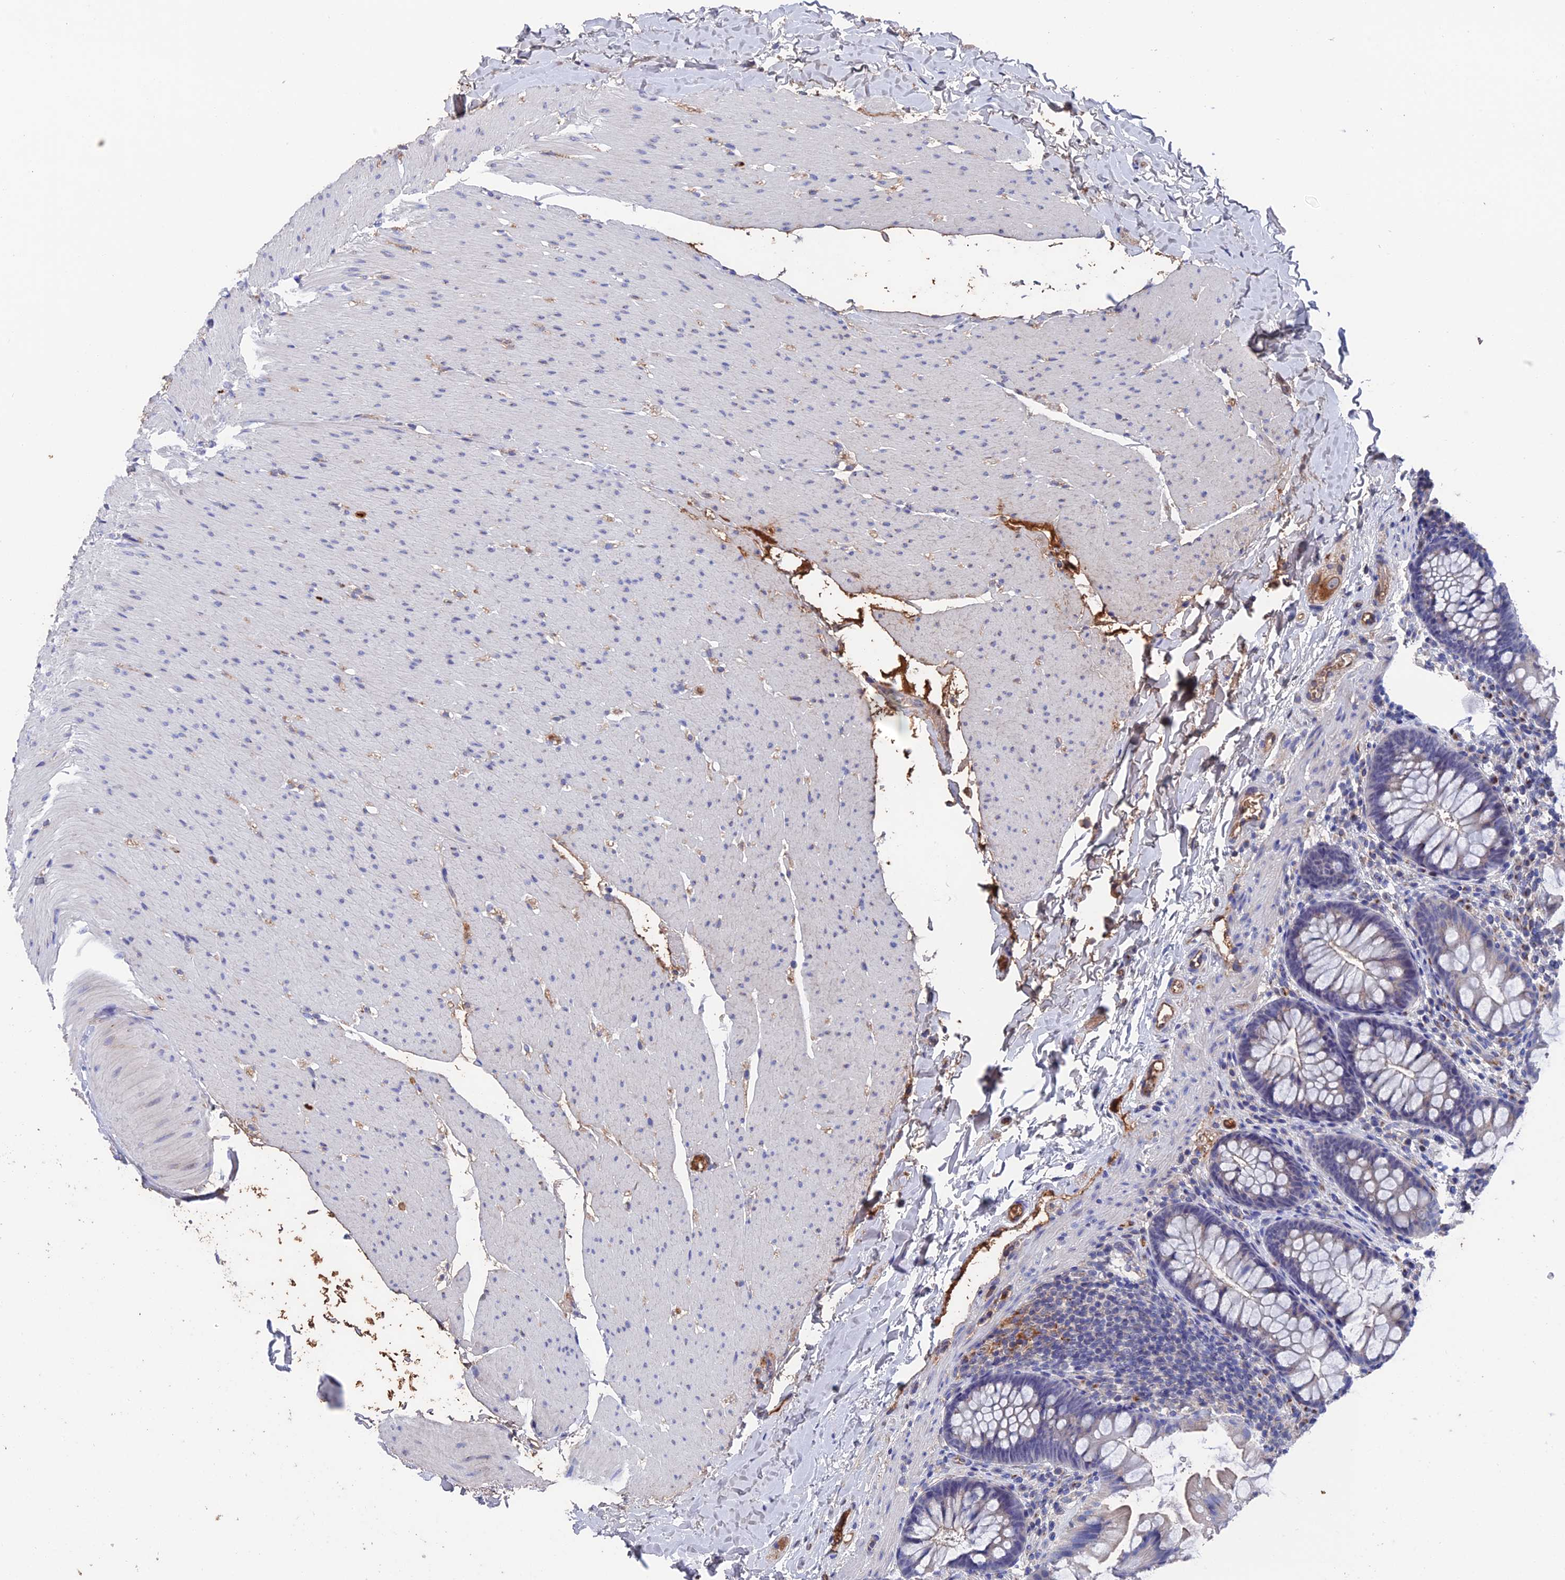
{"staining": {"intensity": "moderate", "quantity": ">75%", "location": "cytoplasmic/membranous"}, "tissue": "colon", "cell_type": "Endothelial cells", "image_type": "normal", "snomed": [{"axis": "morphology", "description": "Normal tissue, NOS"}, {"axis": "topography", "description": "Colon"}], "caption": "A high-resolution image shows immunohistochemistry staining of normal colon, which shows moderate cytoplasmic/membranous staining in about >75% of endothelial cells.", "gene": "HPF1", "patient": {"sex": "female", "age": 62}}